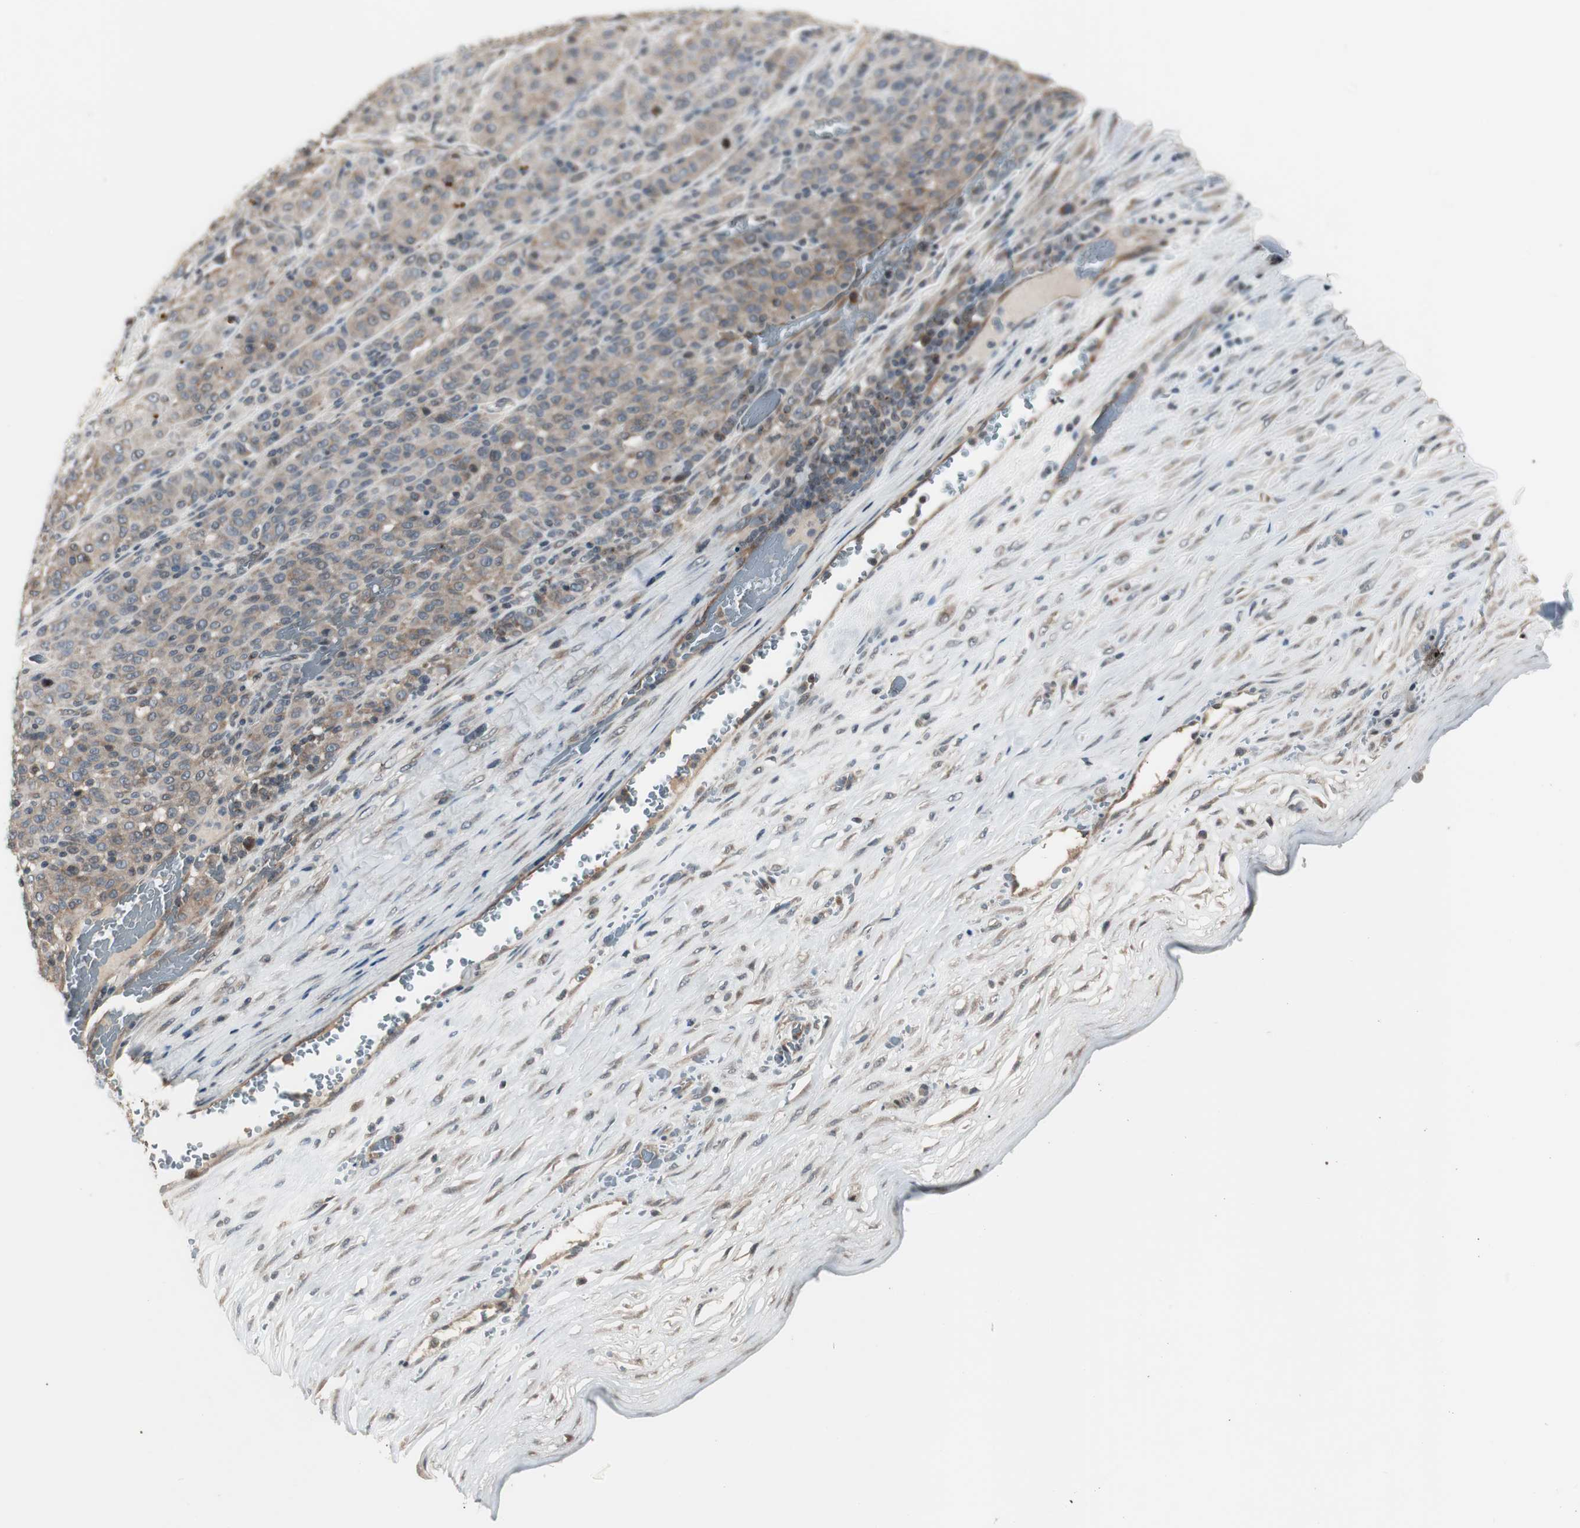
{"staining": {"intensity": "moderate", "quantity": ">75%", "location": "cytoplasmic/membranous"}, "tissue": "melanoma", "cell_type": "Tumor cells", "image_type": "cancer", "snomed": [{"axis": "morphology", "description": "Malignant melanoma, Metastatic site"}, {"axis": "topography", "description": "Pancreas"}], "caption": "Immunohistochemistry (IHC) of melanoma exhibits medium levels of moderate cytoplasmic/membranous positivity in about >75% of tumor cells. (Brightfield microscopy of DAB IHC at high magnification).", "gene": "ZMPSTE24", "patient": {"sex": "female", "age": 30}}